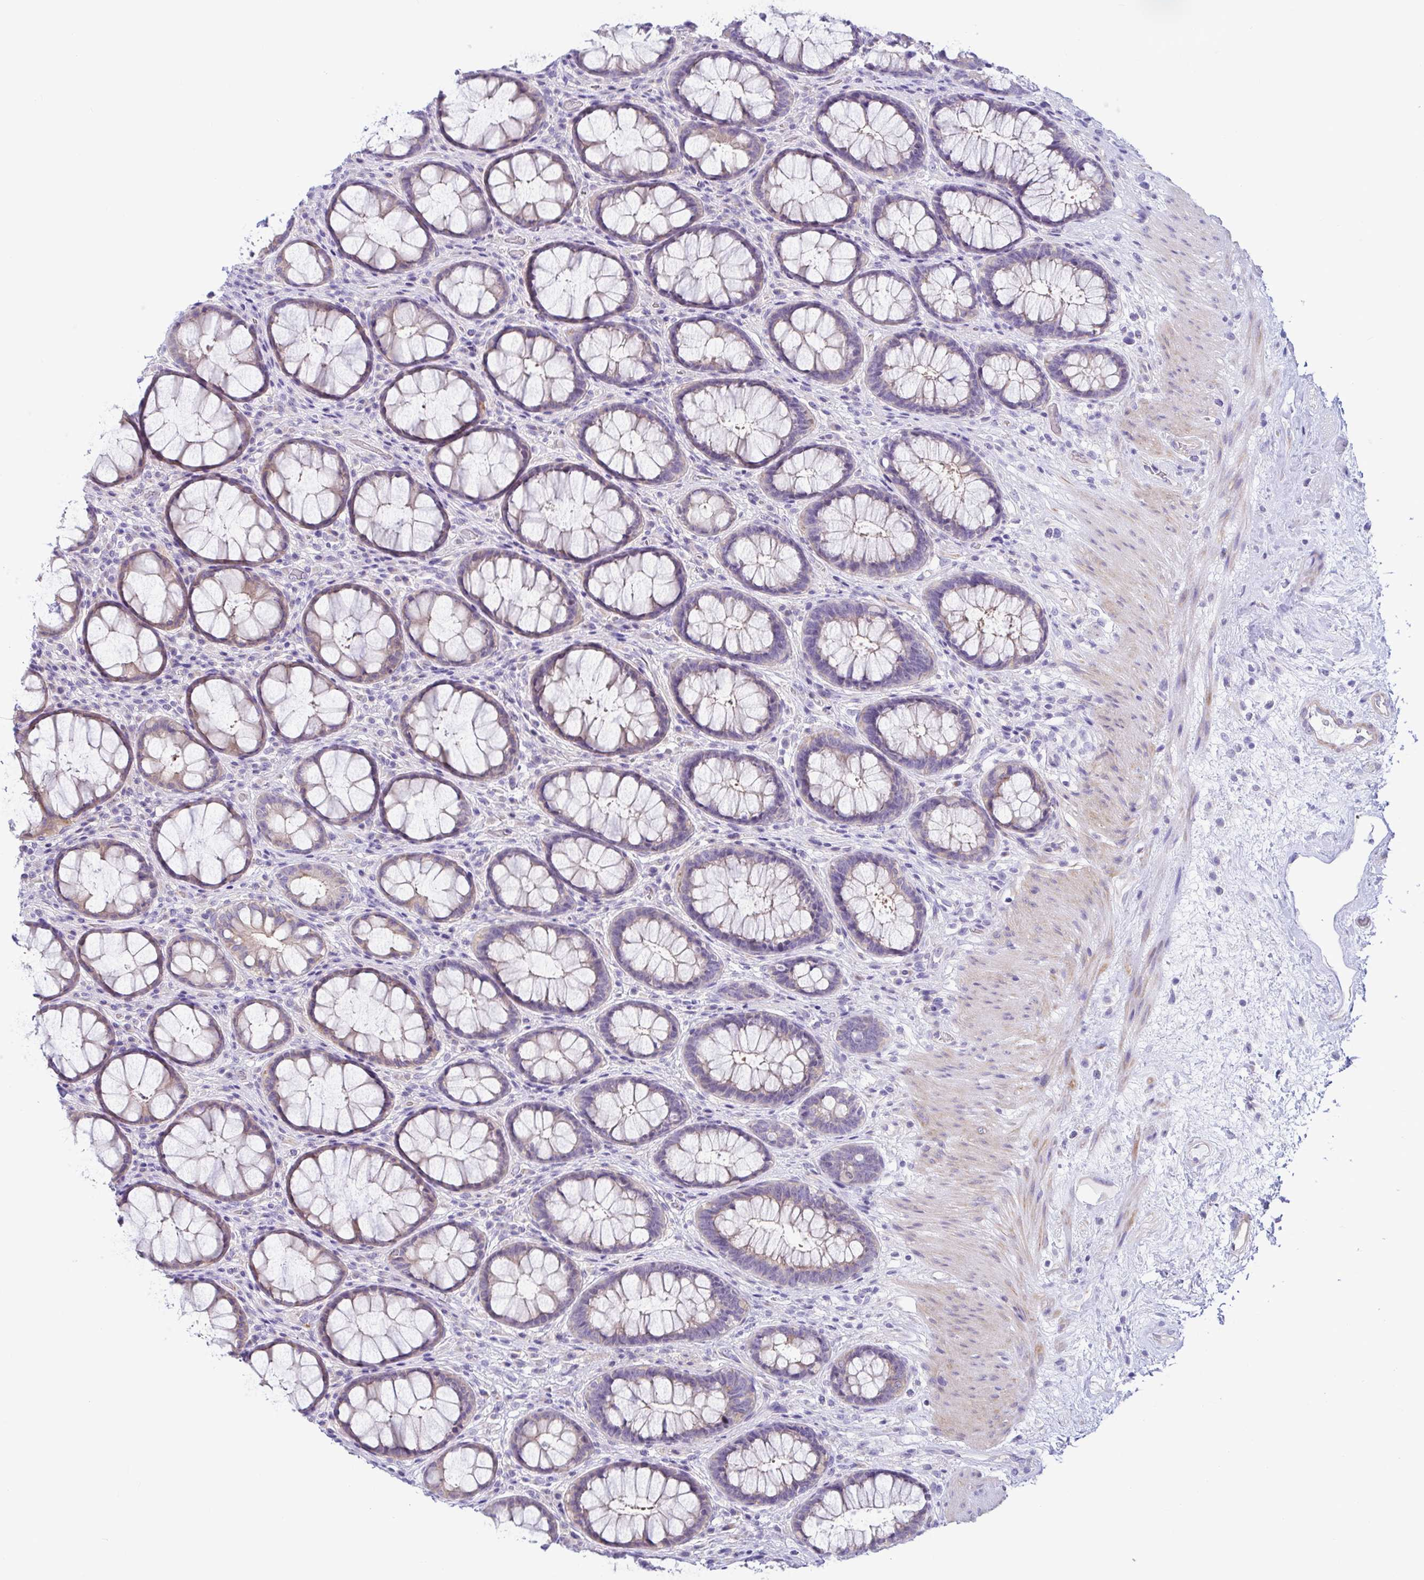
{"staining": {"intensity": "moderate", "quantity": "25%-75%", "location": "cytoplasmic/membranous"}, "tissue": "rectum", "cell_type": "Glandular cells", "image_type": "normal", "snomed": [{"axis": "morphology", "description": "Normal tissue, NOS"}, {"axis": "topography", "description": "Rectum"}], "caption": "This micrograph reveals benign rectum stained with immunohistochemistry (IHC) to label a protein in brown. The cytoplasmic/membranous of glandular cells show moderate positivity for the protein. Nuclei are counter-stained blue.", "gene": "TNNI2", "patient": {"sex": "male", "age": 72}}